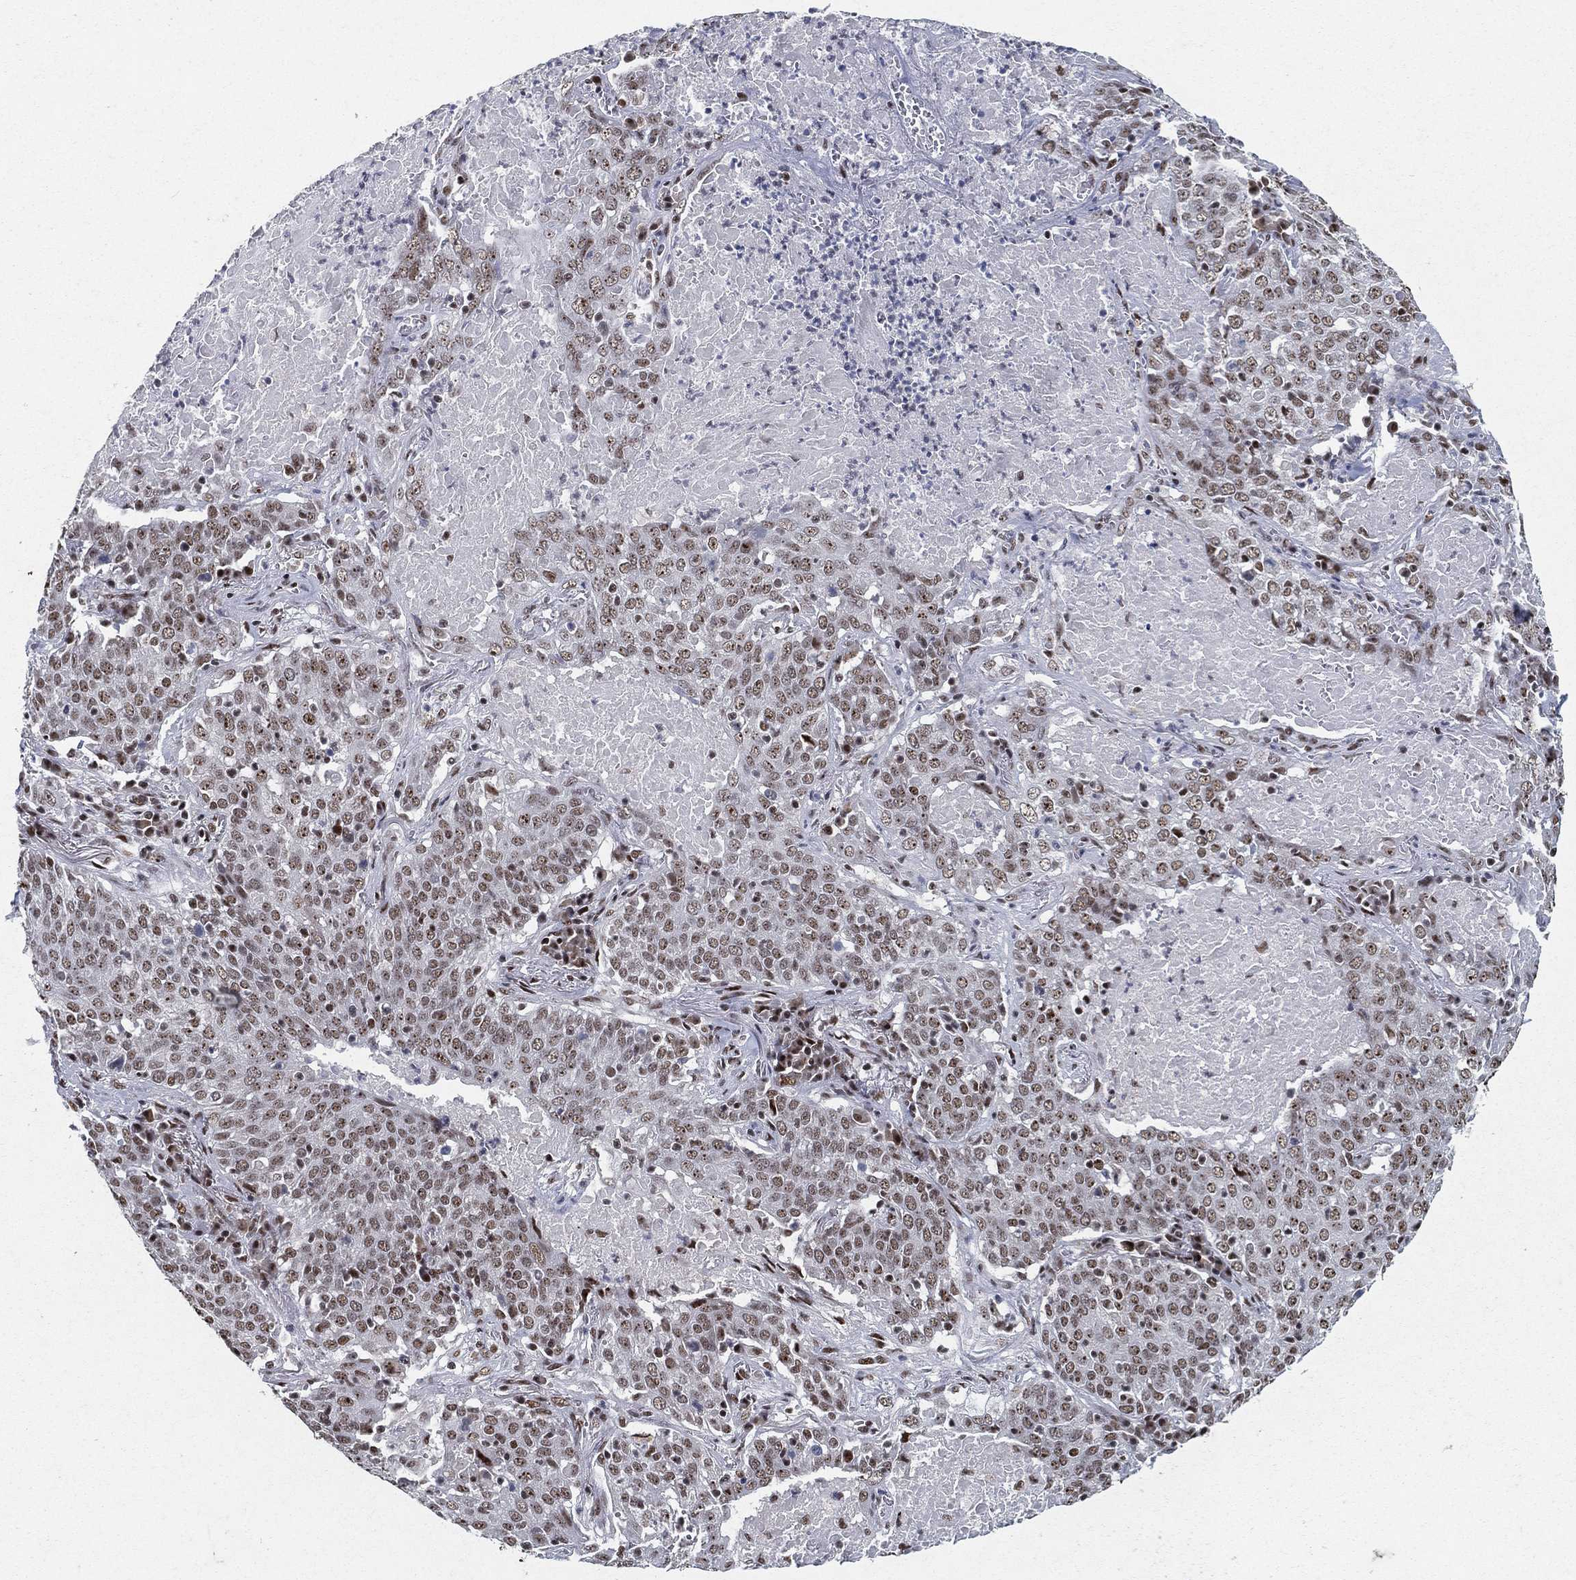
{"staining": {"intensity": "weak", "quantity": "25%-75%", "location": "nuclear"}, "tissue": "lung cancer", "cell_type": "Tumor cells", "image_type": "cancer", "snomed": [{"axis": "morphology", "description": "Squamous cell carcinoma, NOS"}, {"axis": "topography", "description": "Lung"}], "caption": "Human lung cancer (squamous cell carcinoma) stained with a protein marker displays weak staining in tumor cells.", "gene": "DDX27", "patient": {"sex": "male", "age": 82}}